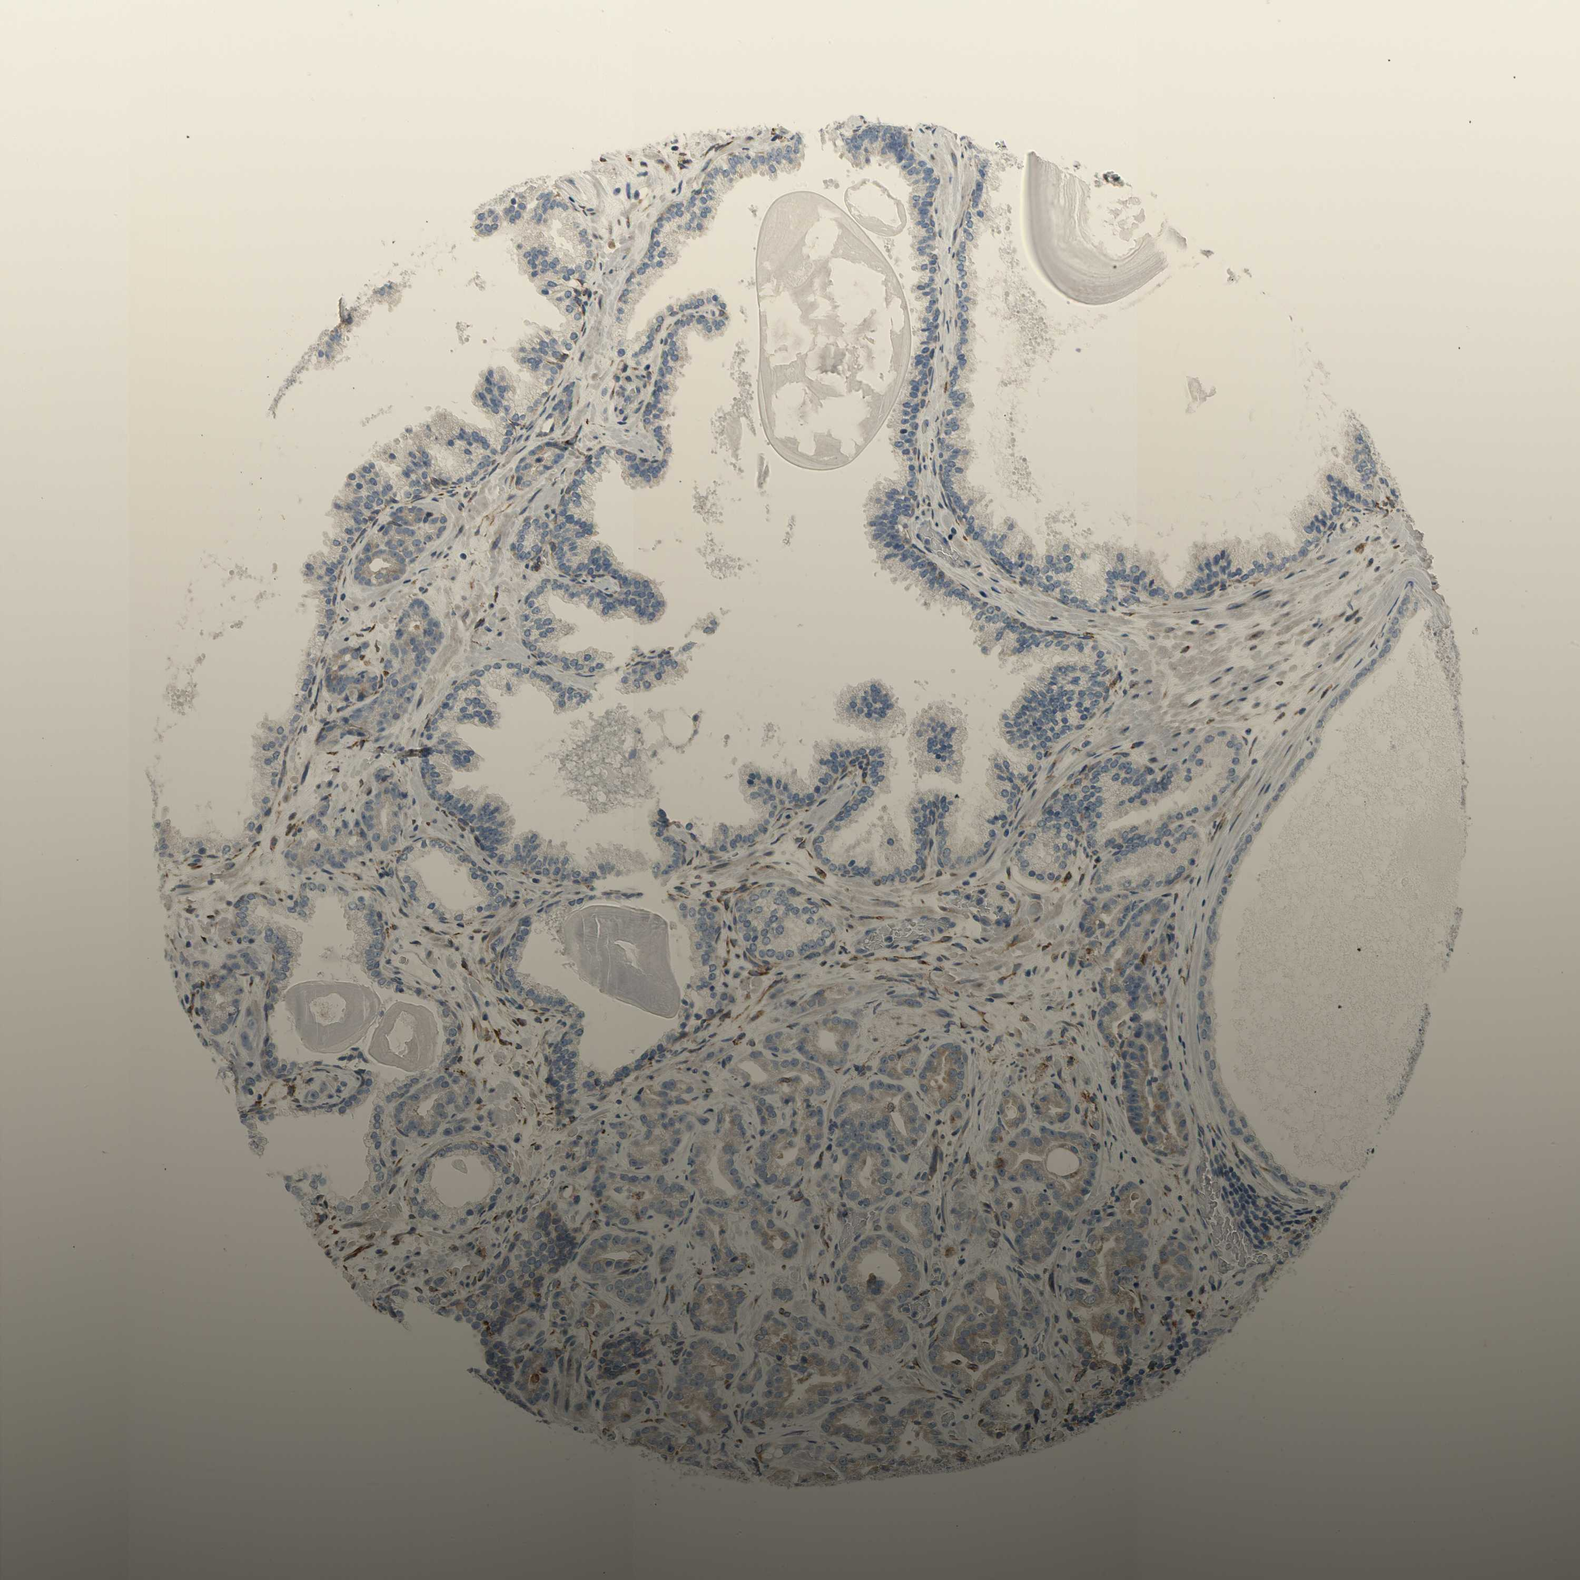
{"staining": {"intensity": "weak", "quantity": "25%-75%", "location": "cytoplasmic/membranous"}, "tissue": "prostate cancer", "cell_type": "Tumor cells", "image_type": "cancer", "snomed": [{"axis": "morphology", "description": "Adenocarcinoma, Low grade"}, {"axis": "topography", "description": "Prostate"}], "caption": "About 25%-75% of tumor cells in prostate cancer (low-grade adenocarcinoma) exhibit weak cytoplasmic/membranous protein expression as visualized by brown immunohistochemical staining.", "gene": "LRPAP1", "patient": {"sex": "male", "age": 63}}